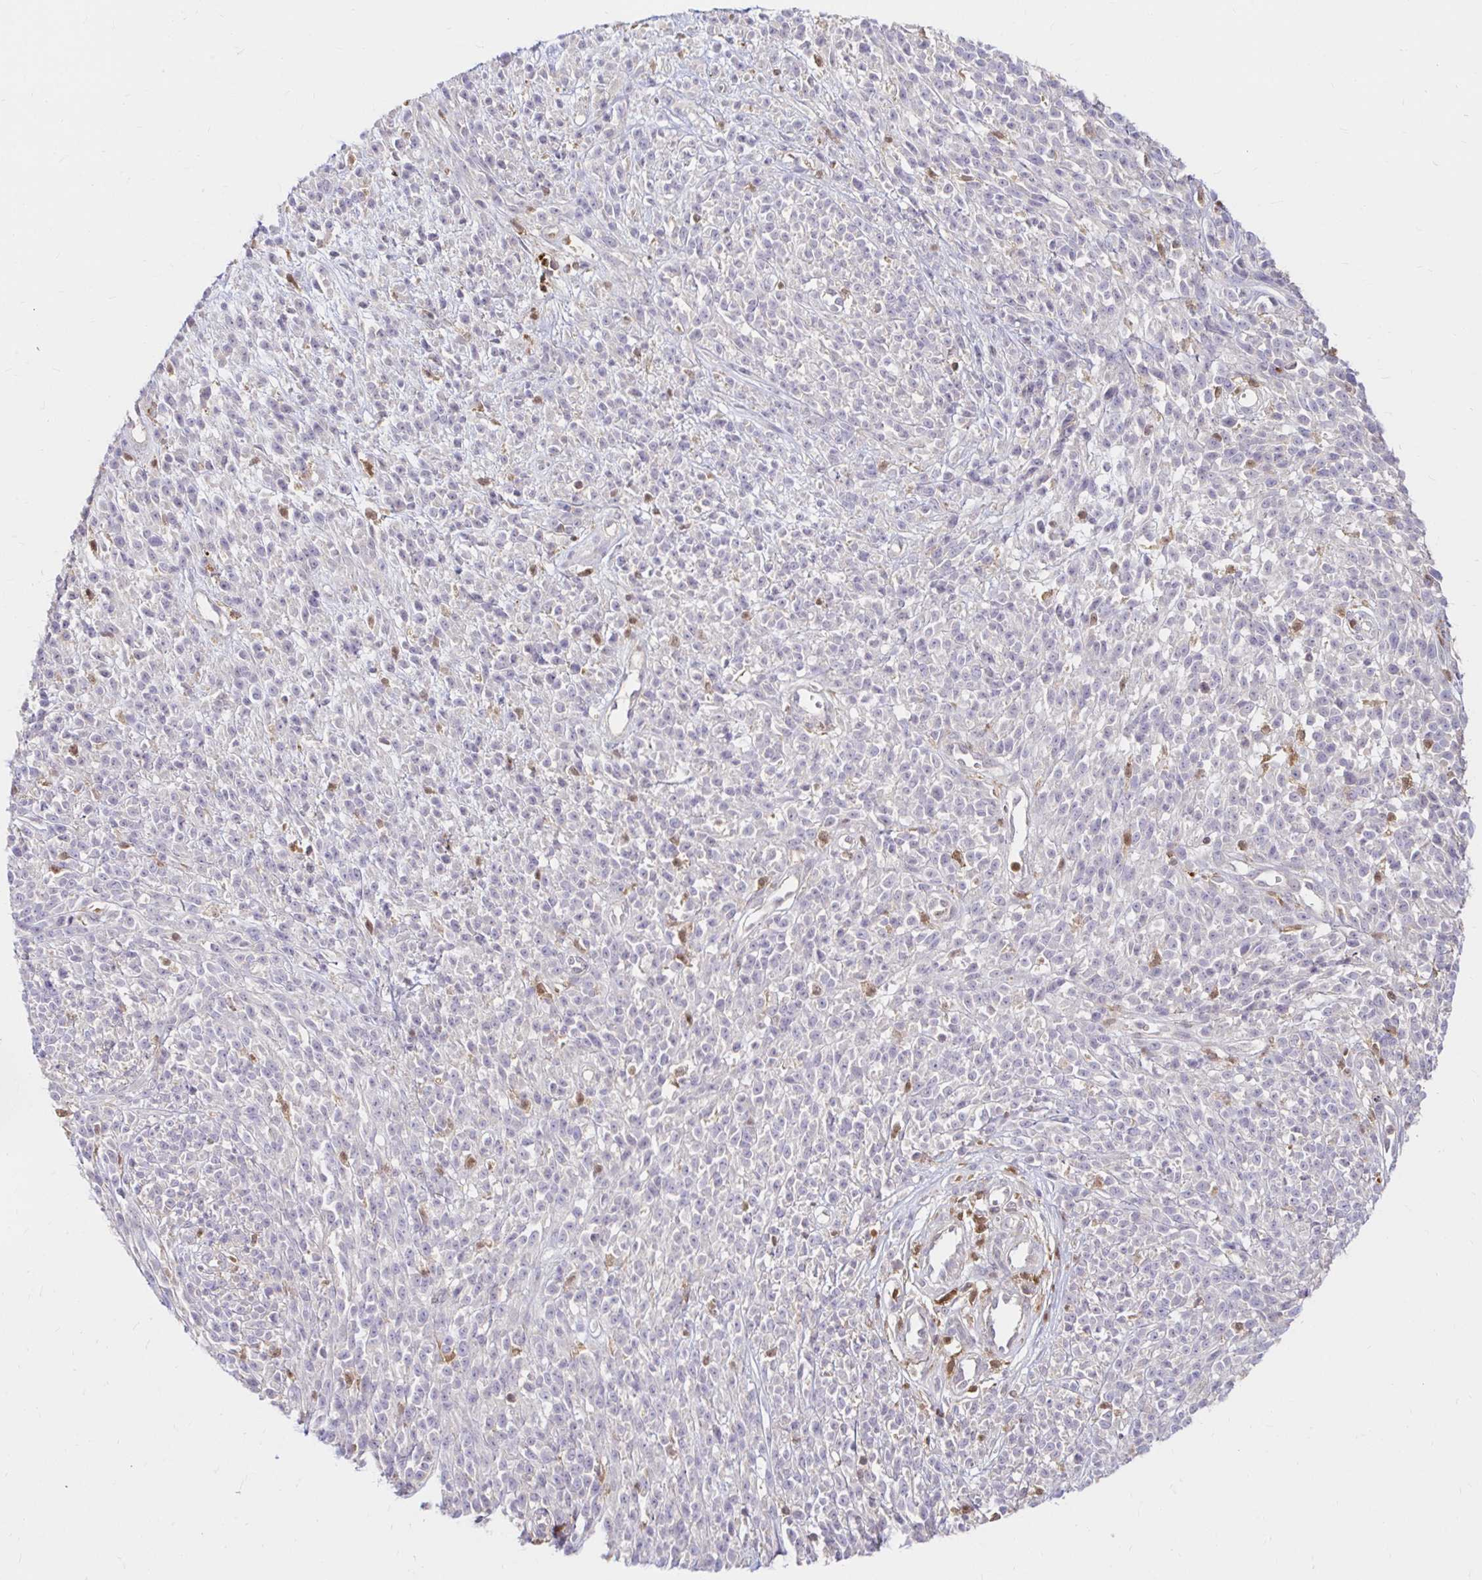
{"staining": {"intensity": "negative", "quantity": "none", "location": "none"}, "tissue": "melanoma", "cell_type": "Tumor cells", "image_type": "cancer", "snomed": [{"axis": "morphology", "description": "Malignant melanoma, NOS"}, {"axis": "topography", "description": "Skin"}, {"axis": "topography", "description": "Skin of trunk"}], "caption": "A micrograph of malignant melanoma stained for a protein reveals no brown staining in tumor cells. (DAB (3,3'-diaminobenzidine) IHC visualized using brightfield microscopy, high magnification).", "gene": "PYCARD", "patient": {"sex": "male", "age": 74}}